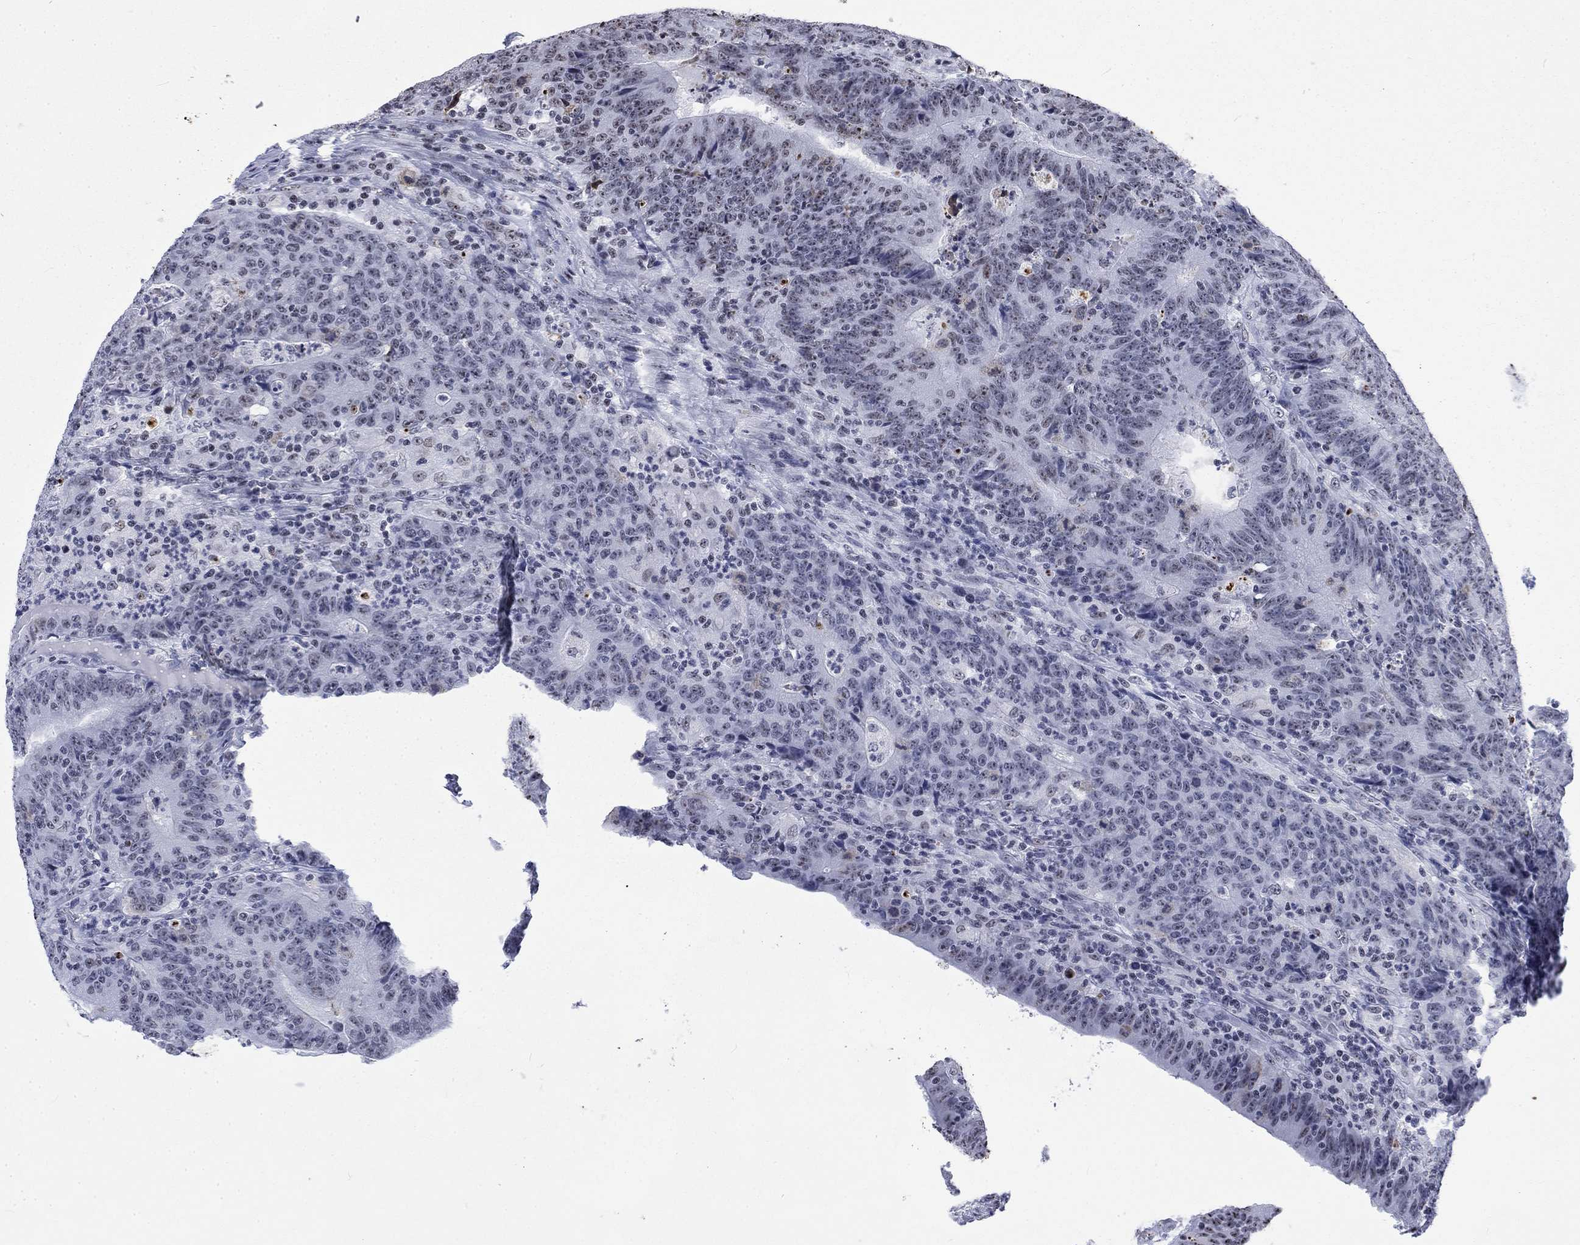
{"staining": {"intensity": "negative", "quantity": "none", "location": "none"}, "tissue": "colorectal cancer", "cell_type": "Tumor cells", "image_type": "cancer", "snomed": [{"axis": "morphology", "description": "Adenocarcinoma, NOS"}, {"axis": "topography", "description": "Colon"}], "caption": "Immunohistochemistry micrograph of human colorectal cancer (adenocarcinoma) stained for a protein (brown), which displays no expression in tumor cells. (DAB (3,3'-diaminobenzidine) IHC, high magnification).", "gene": "CSRNP3", "patient": {"sex": "female", "age": 75}}